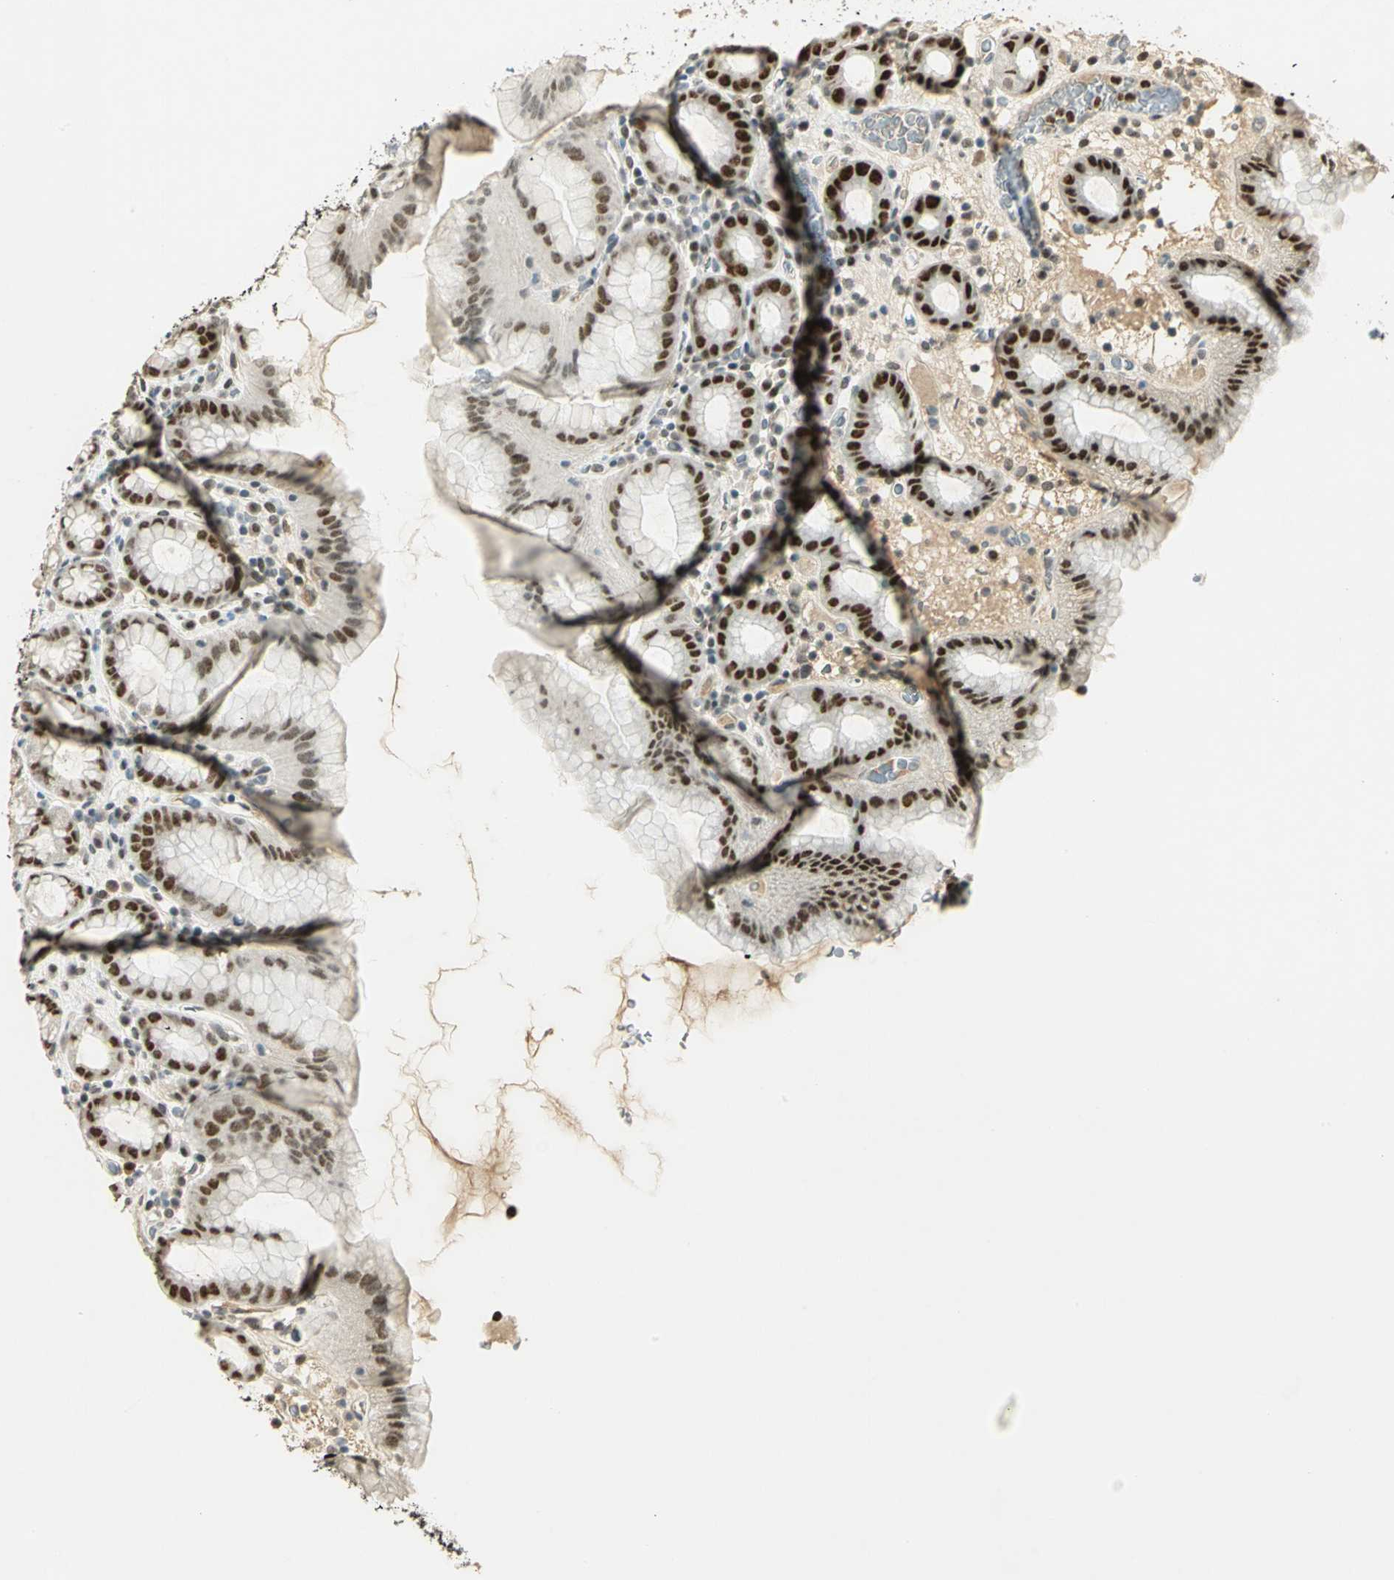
{"staining": {"intensity": "strong", "quantity": "25%-75%", "location": "nuclear"}, "tissue": "stomach", "cell_type": "Glandular cells", "image_type": "normal", "snomed": [{"axis": "morphology", "description": "Normal tissue, NOS"}, {"axis": "topography", "description": "Stomach, upper"}], "caption": "Stomach stained for a protein reveals strong nuclear positivity in glandular cells. (DAB (3,3'-diaminobenzidine) IHC, brown staining for protein, blue staining for nuclei).", "gene": "AK6", "patient": {"sex": "male", "age": 68}}